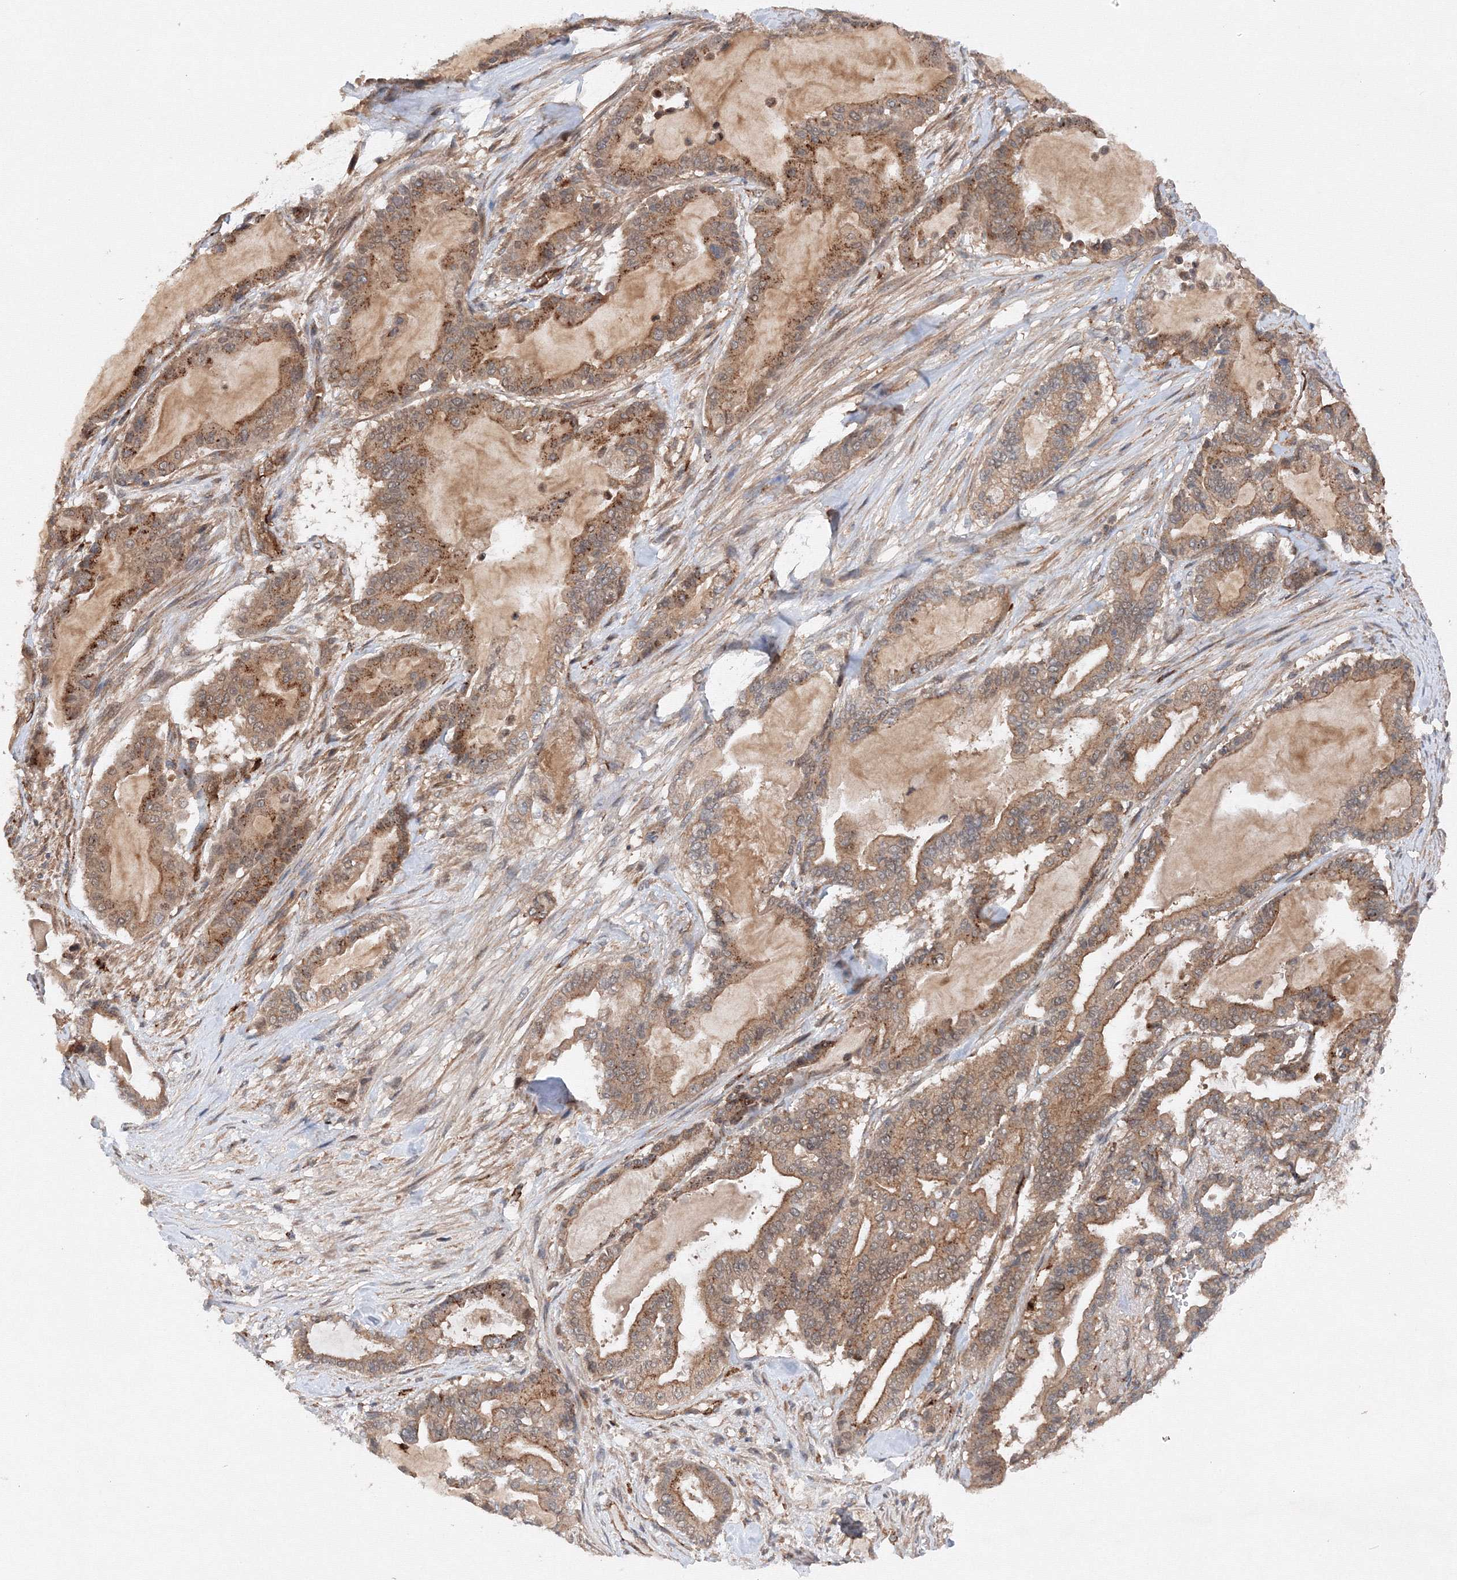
{"staining": {"intensity": "moderate", "quantity": ">75%", "location": "cytoplasmic/membranous"}, "tissue": "pancreatic cancer", "cell_type": "Tumor cells", "image_type": "cancer", "snomed": [{"axis": "morphology", "description": "Adenocarcinoma, NOS"}, {"axis": "topography", "description": "Pancreas"}], "caption": "The histopathology image shows a brown stain indicating the presence of a protein in the cytoplasmic/membranous of tumor cells in pancreatic cancer (adenocarcinoma).", "gene": "DCTD", "patient": {"sex": "male", "age": 63}}